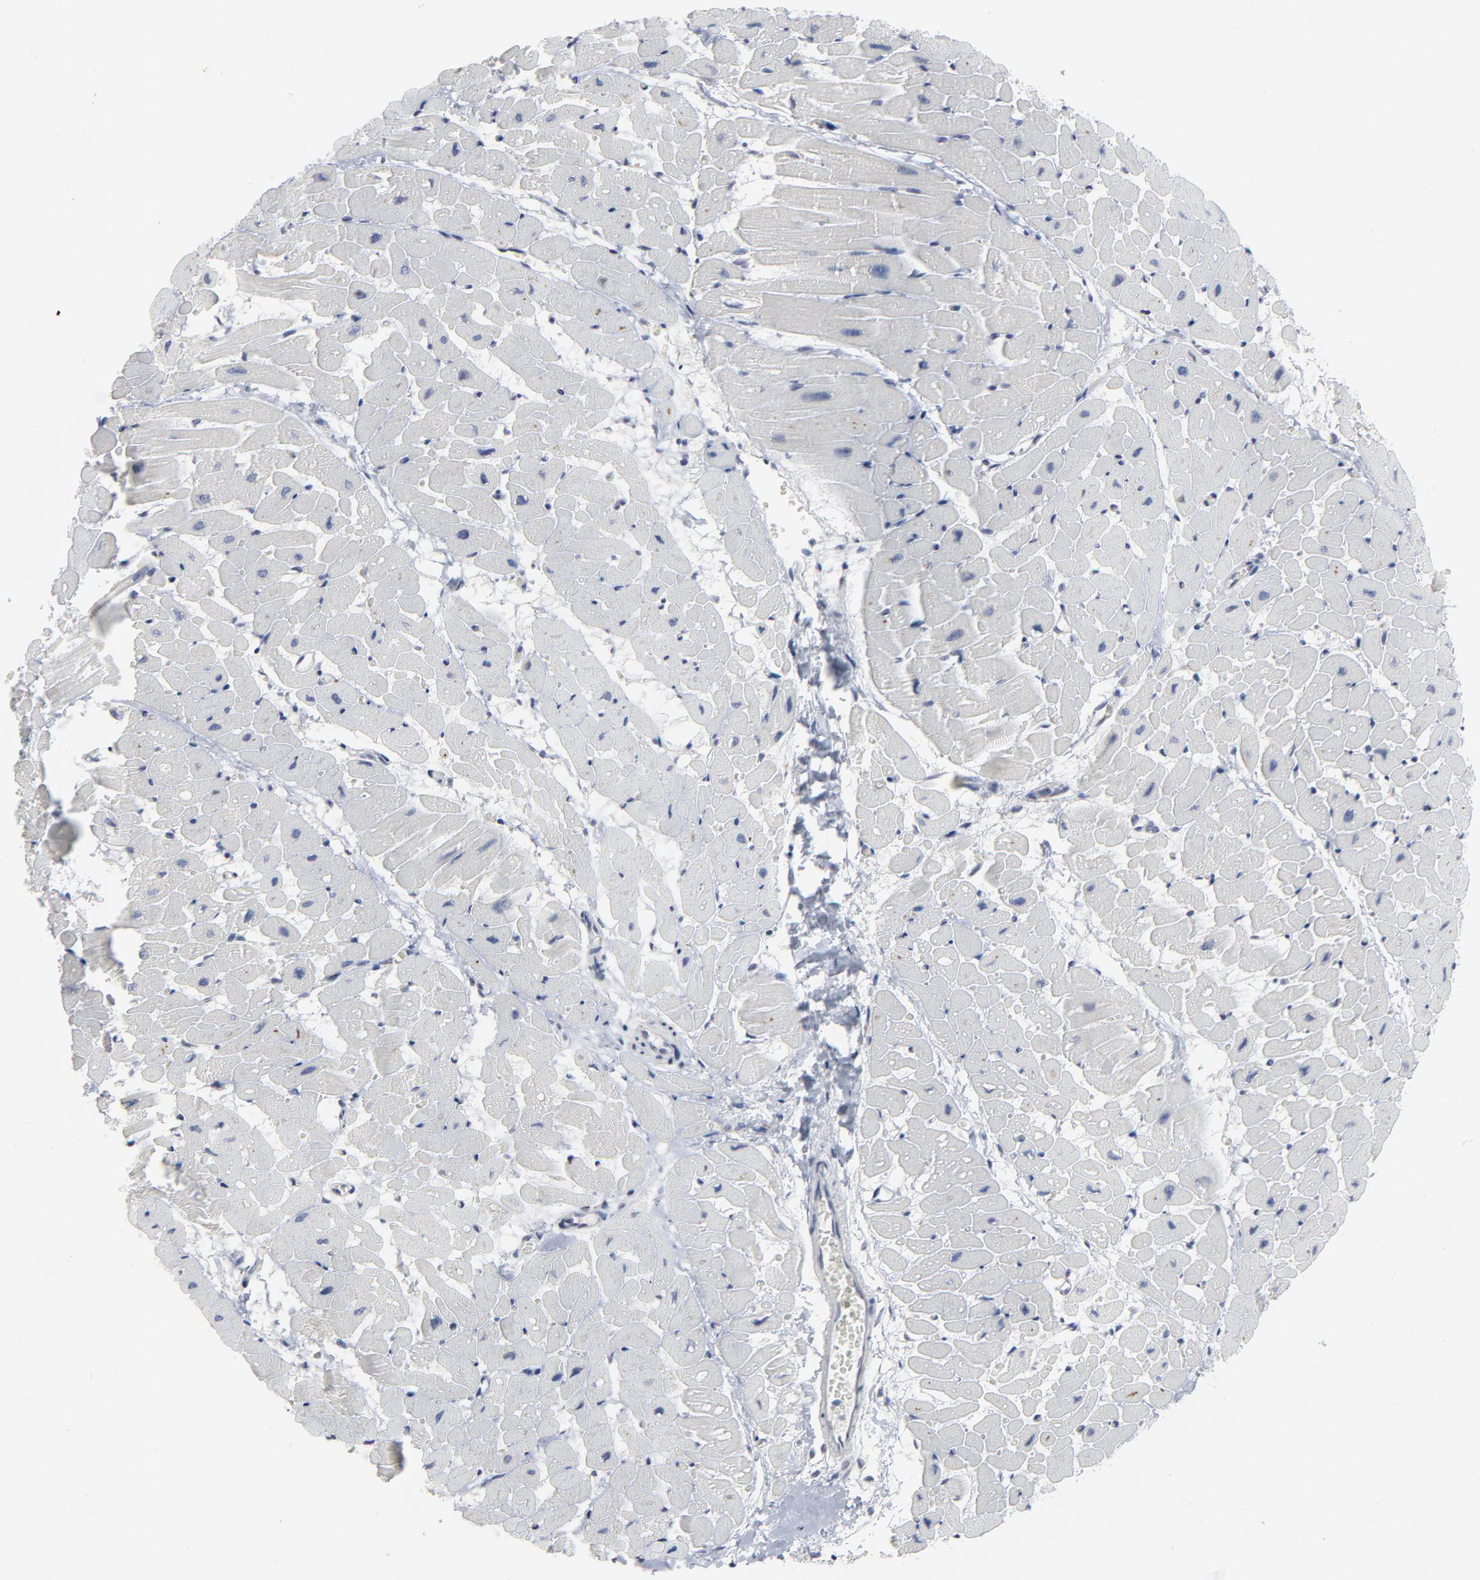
{"staining": {"intensity": "negative", "quantity": "none", "location": "none"}, "tissue": "heart muscle", "cell_type": "Cardiomyocytes", "image_type": "normal", "snomed": [{"axis": "morphology", "description": "Normal tissue, NOS"}, {"axis": "topography", "description": "Heart"}], "caption": "IHC micrograph of unremarkable human heart muscle stained for a protein (brown), which displays no expression in cardiomyocytes.", "gene": "GABPA", "patient": {"sex": "male", "age": 45}}